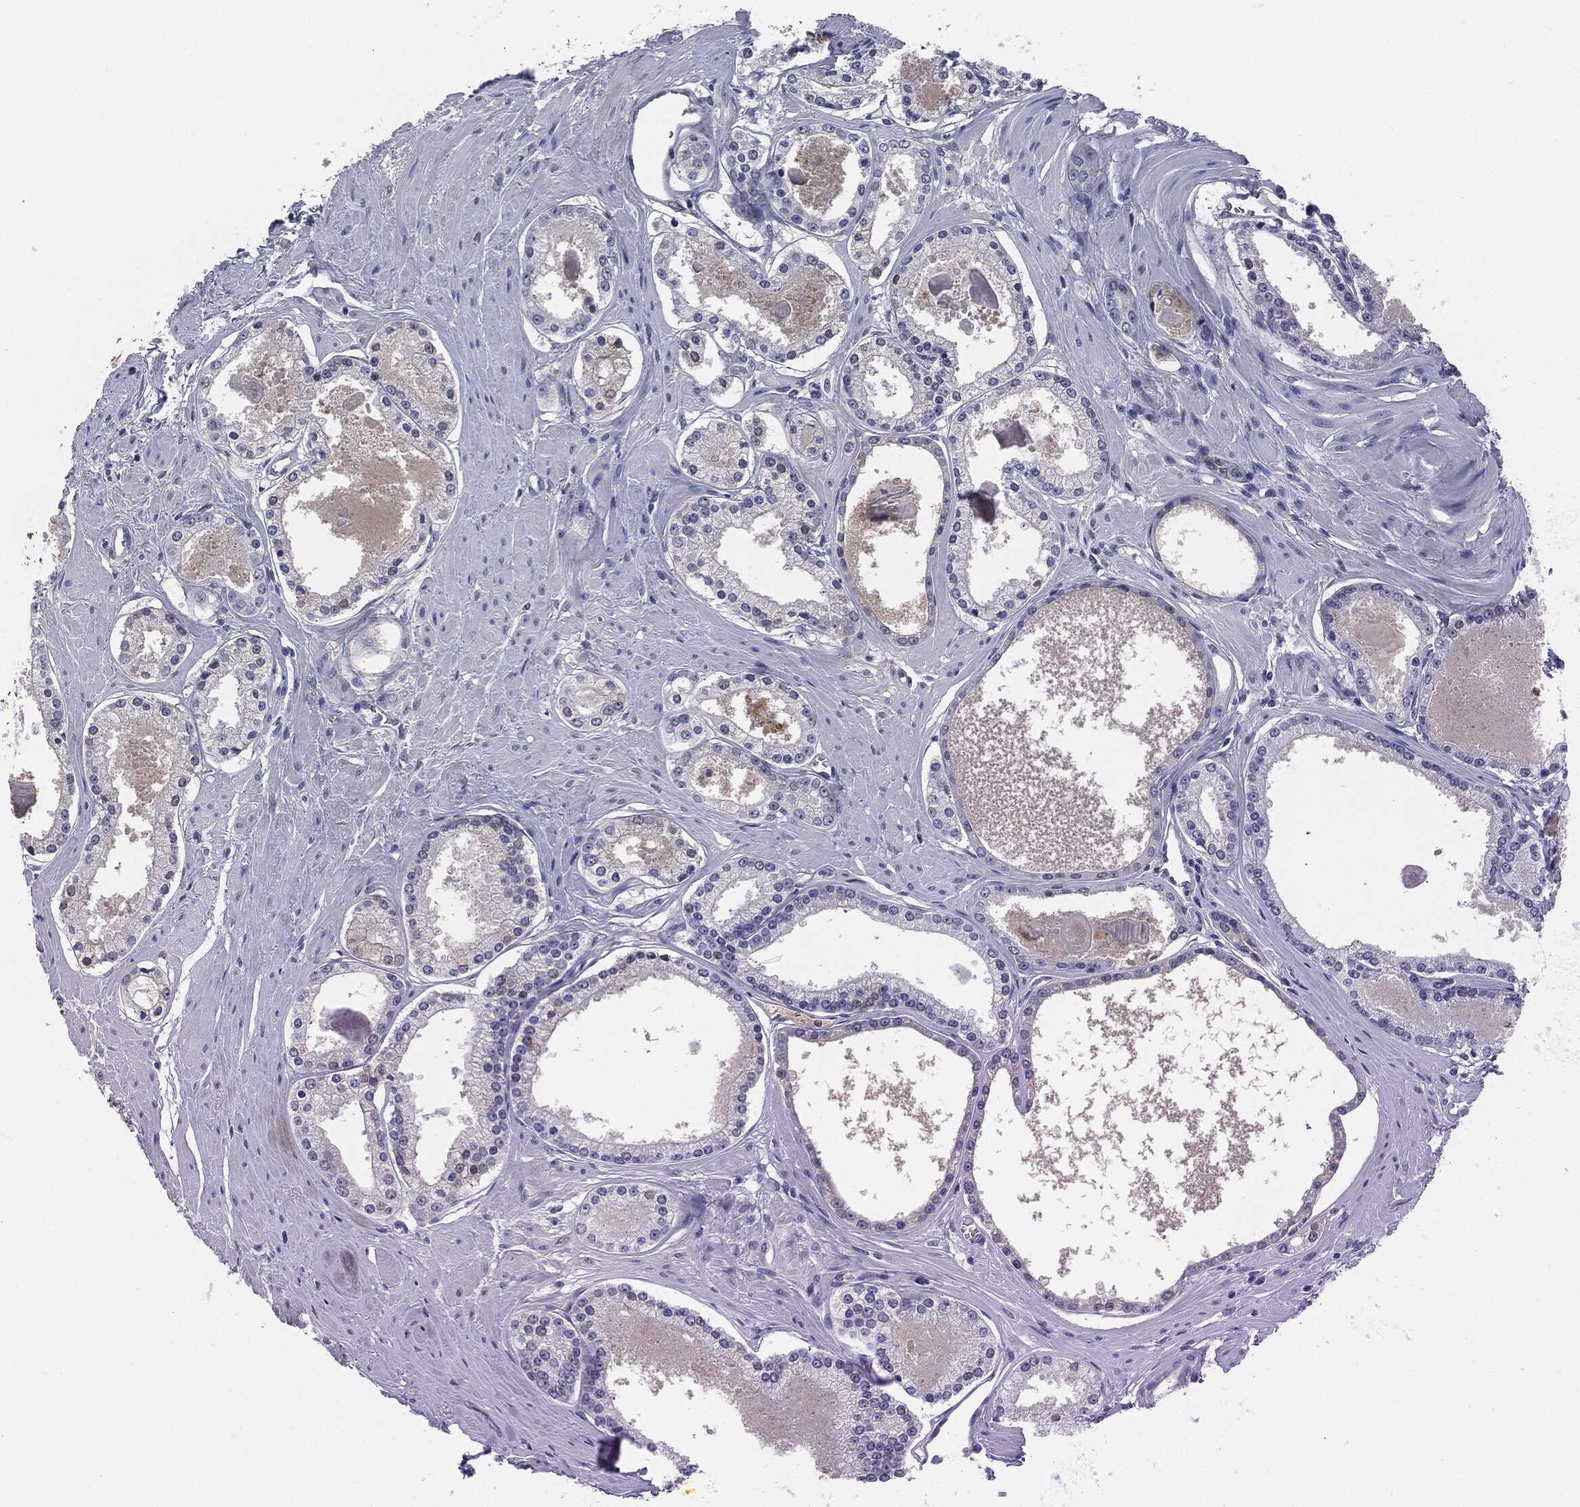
{"staining": {"intensity": "negative", "quantity": "none", "location": "none"}, "tissue": "prostate cancer", "cell_type": "Tumor cells", "image_type": "cancer", "snomed": [{"axis": "morphology", "description": "Adenocarcinoma, NOS"}, {"axis": "topography", "description": "Prostate"}], "caption": "Immunohistochemistry (IHC) image of neoplastic tissue: human prostate cancer (adenocarcinoma) stained with DAB (3,3'-diaminobenzidine) exhibits no significant protein positivity in tumor cells.", "gene": "SIGLEC7", "patient": {"sex": "male", "age": 61}}